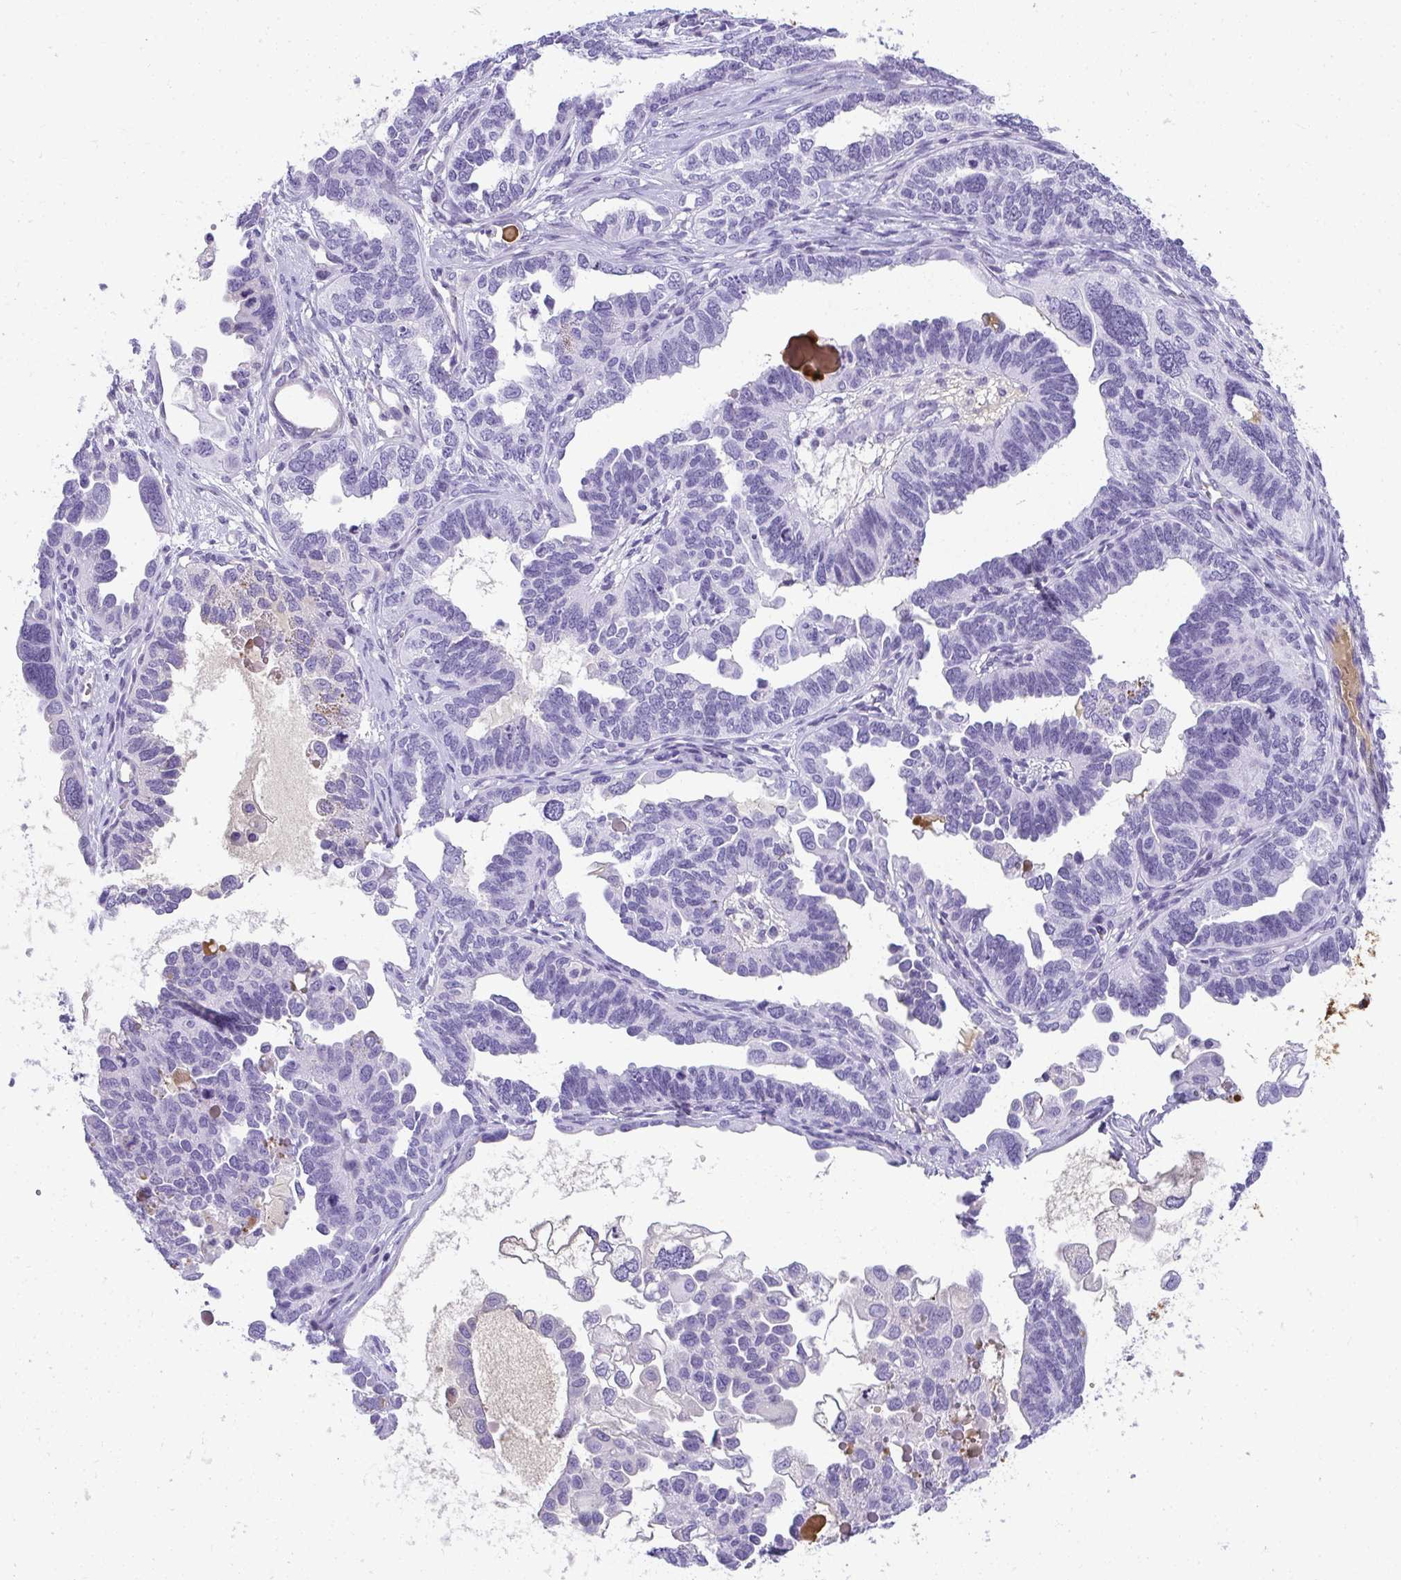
{"staining": {"intensity": "negative", "quantity": "none", "location": "none"}, "tissue": "ovarian cancer", "cell_type": "Tumor cells", "image_type": "cancer", "snomed": [{"axis": "morphology", "description": "Cystadenocarcinoma, serous, NOS"}, {"axis": "topography", "description": "Ovary"}], "caption": "IHC image of neoplastic tissue: human ovarian cancer (serous cystadenocarcinoma) stained with DAB (3,3'-diaminobenzidine) reveals no significant protein staining in tumor cells.", "gene": "ZSWIM3", "patient": {"sex": "female", "age": 51}}